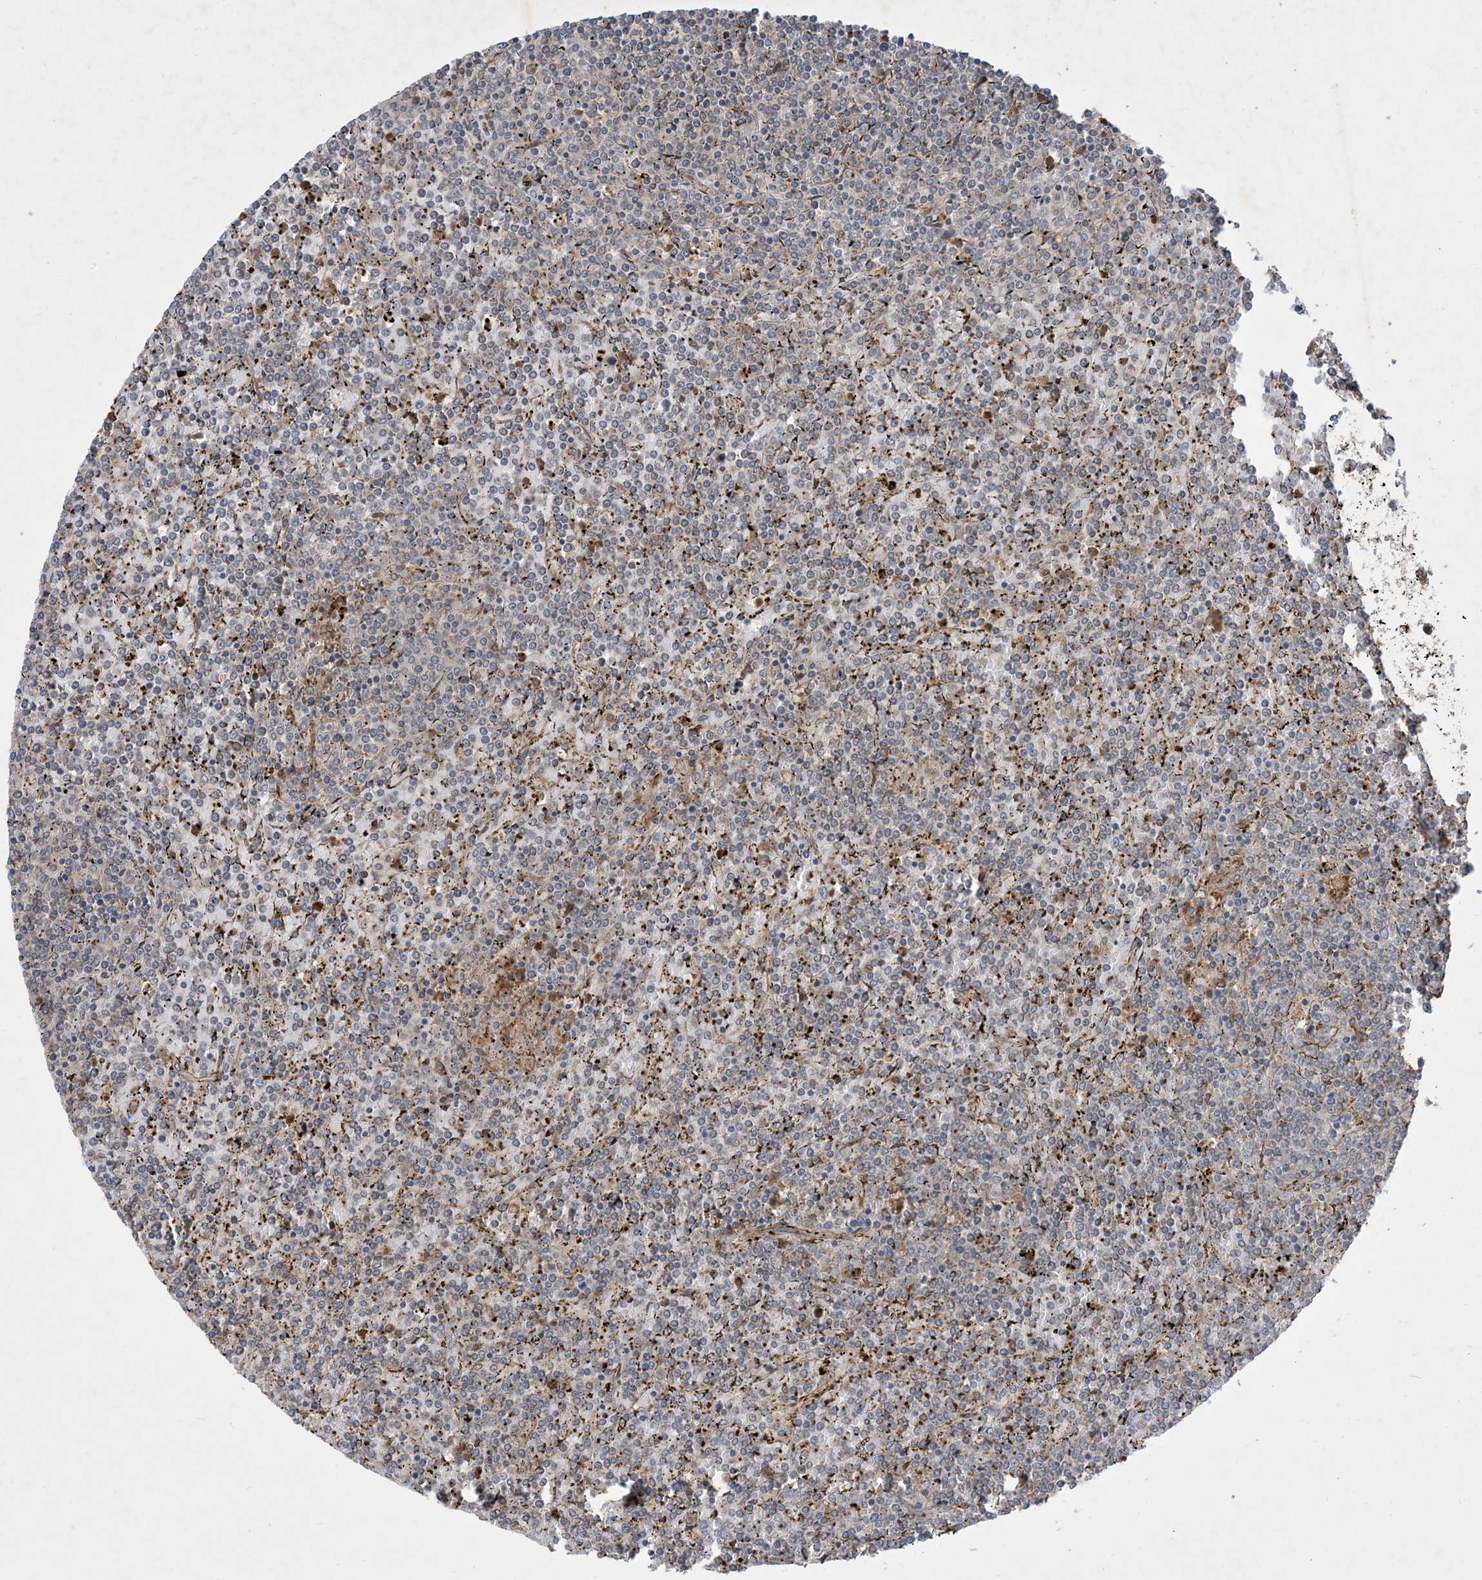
{"staining": {"intensity": "negative", "quantity": "none", "location": "none"}, "tissue": "lymphoma", "cell_type": "Tumor cells", "image_type": "cancer", "snomed": [{"axis": "morphology", "description": "Malignant lymphoma, non-Hodgkin's type, Low grade"}, {"axis": "topography", "description": "Spleen"}], "caption": "Tumor cells show no significant protein staining in lymphoma.", "gene": "OTOP1", "patient": {"sex": "female", "age": 19}}